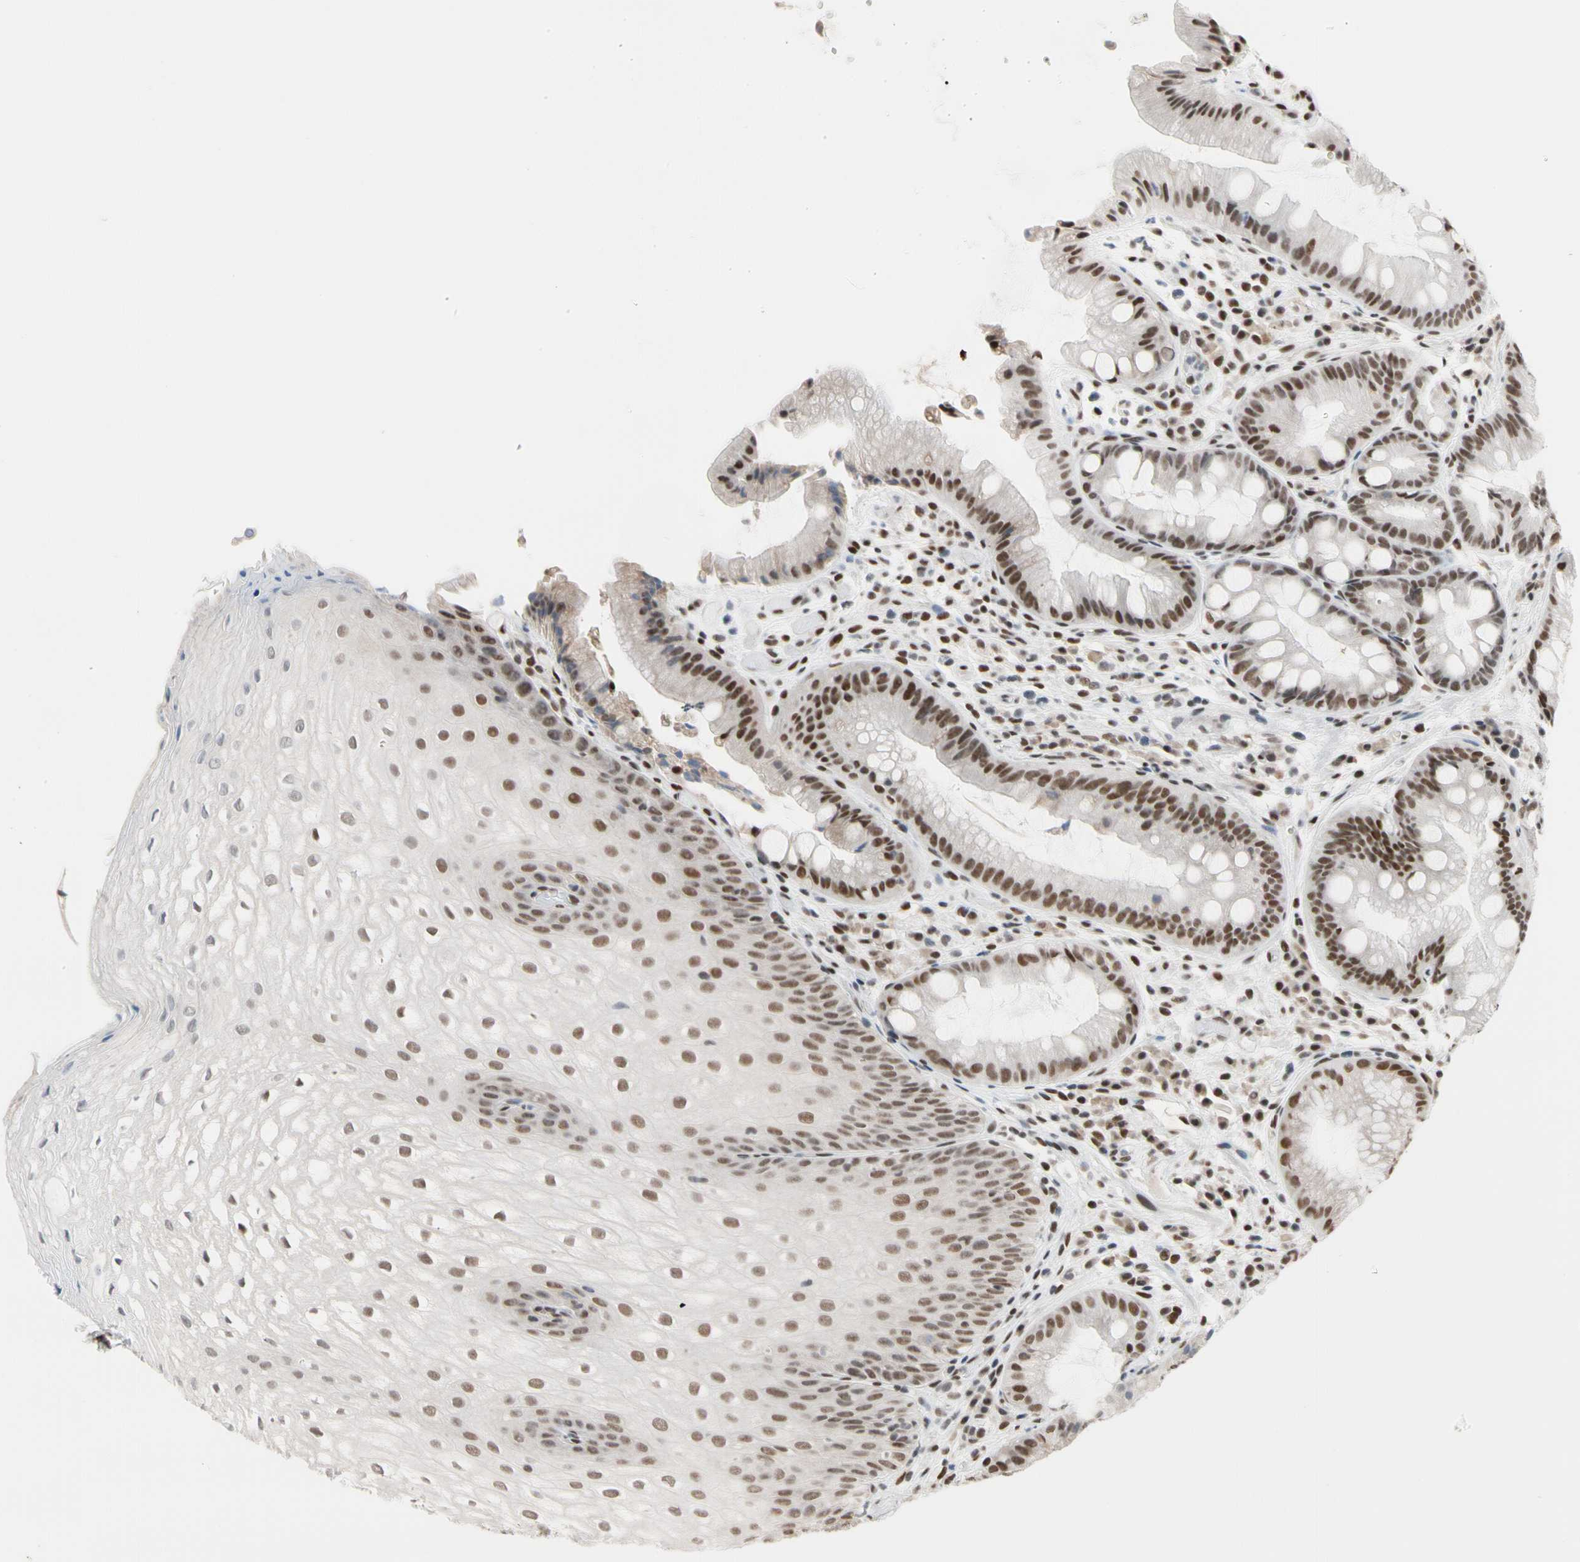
{"staining": {"intensity": "moderate", "quantity": ">75%", "location": "nuclear"}, "tissue": "stomach", "cell_type": "Glandular cells", "image_type": "normal", "snomed": [{"axis": "morphology", "description": "Normal tissue, NOS"}, {"axis": "topography", "description": "Stomach, upper"}], "caption": "Unremarkable stomach displays moderate nuclear staining in about >75% of glandular cells, visualized by immunohistochemistry. (DAB IHC with brightfield microscopy, high magnification).", "gene": "FAM98B", "patient": {"sex": "male", "age": 72}}